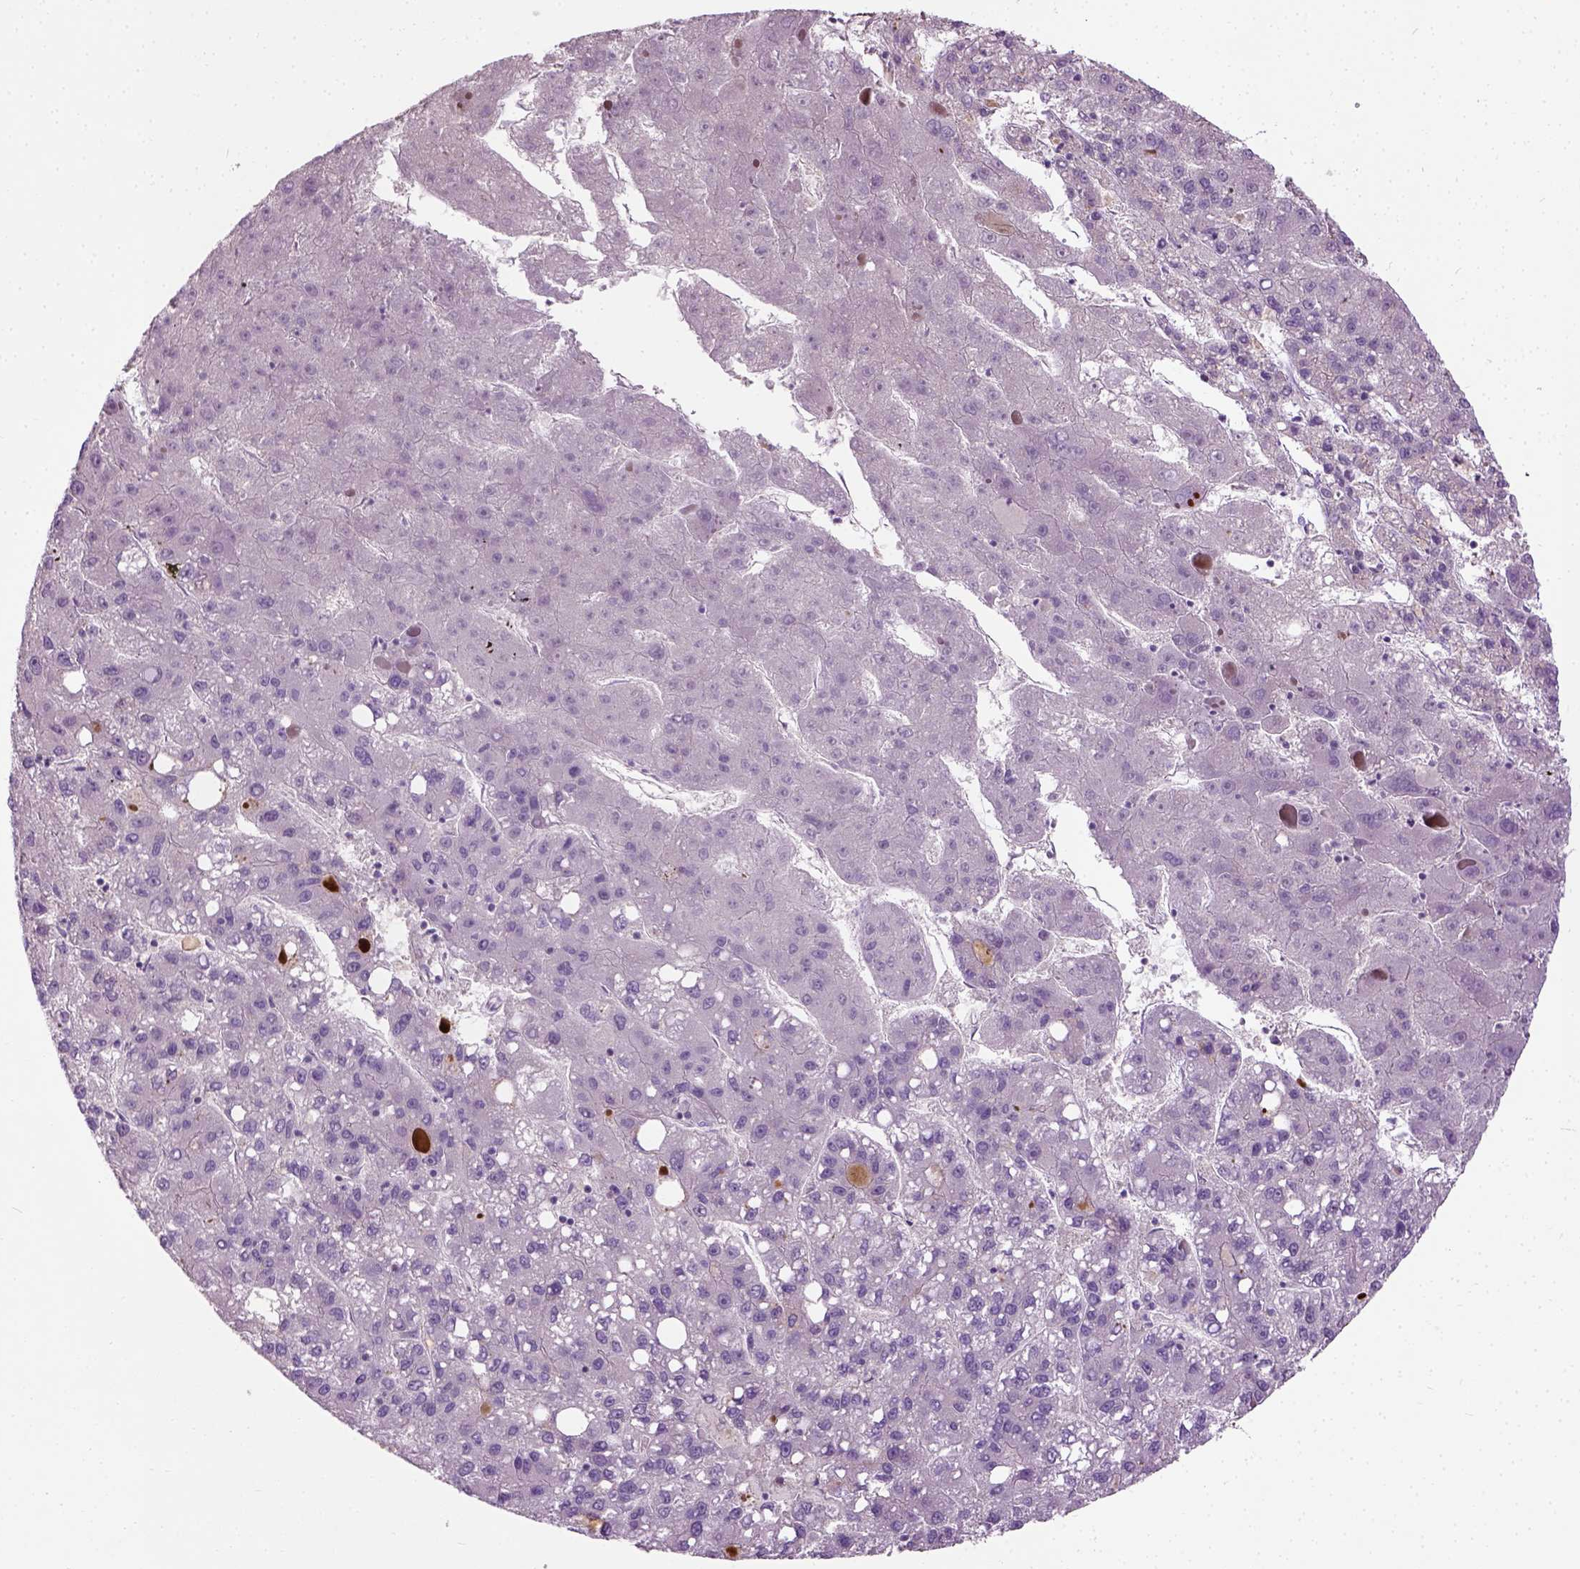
{"staining": {"intensity": "negative", "quantity": "none", "location": "none"}, "tissue": "liver cancer", "cell_type": "Tumor cells", "image_type": "cancer", "snomed": [{"axis": "morphology", "description": "Carcinoma, Hepatocellular, NOS"}, {"axis": "topography", "description": "Liver"}], "caption": "Tumor cells are negative for protein expression in human liver cancer. The staining was performed using DAB (3,3'-diaminobenzidine) to visualize the protein expression in brown, while the nuclei were stained in blue with hematoxylin (Magnification: 20x).", "gene": "PKP3", "patient": {"sex": "female", "age": 82}}